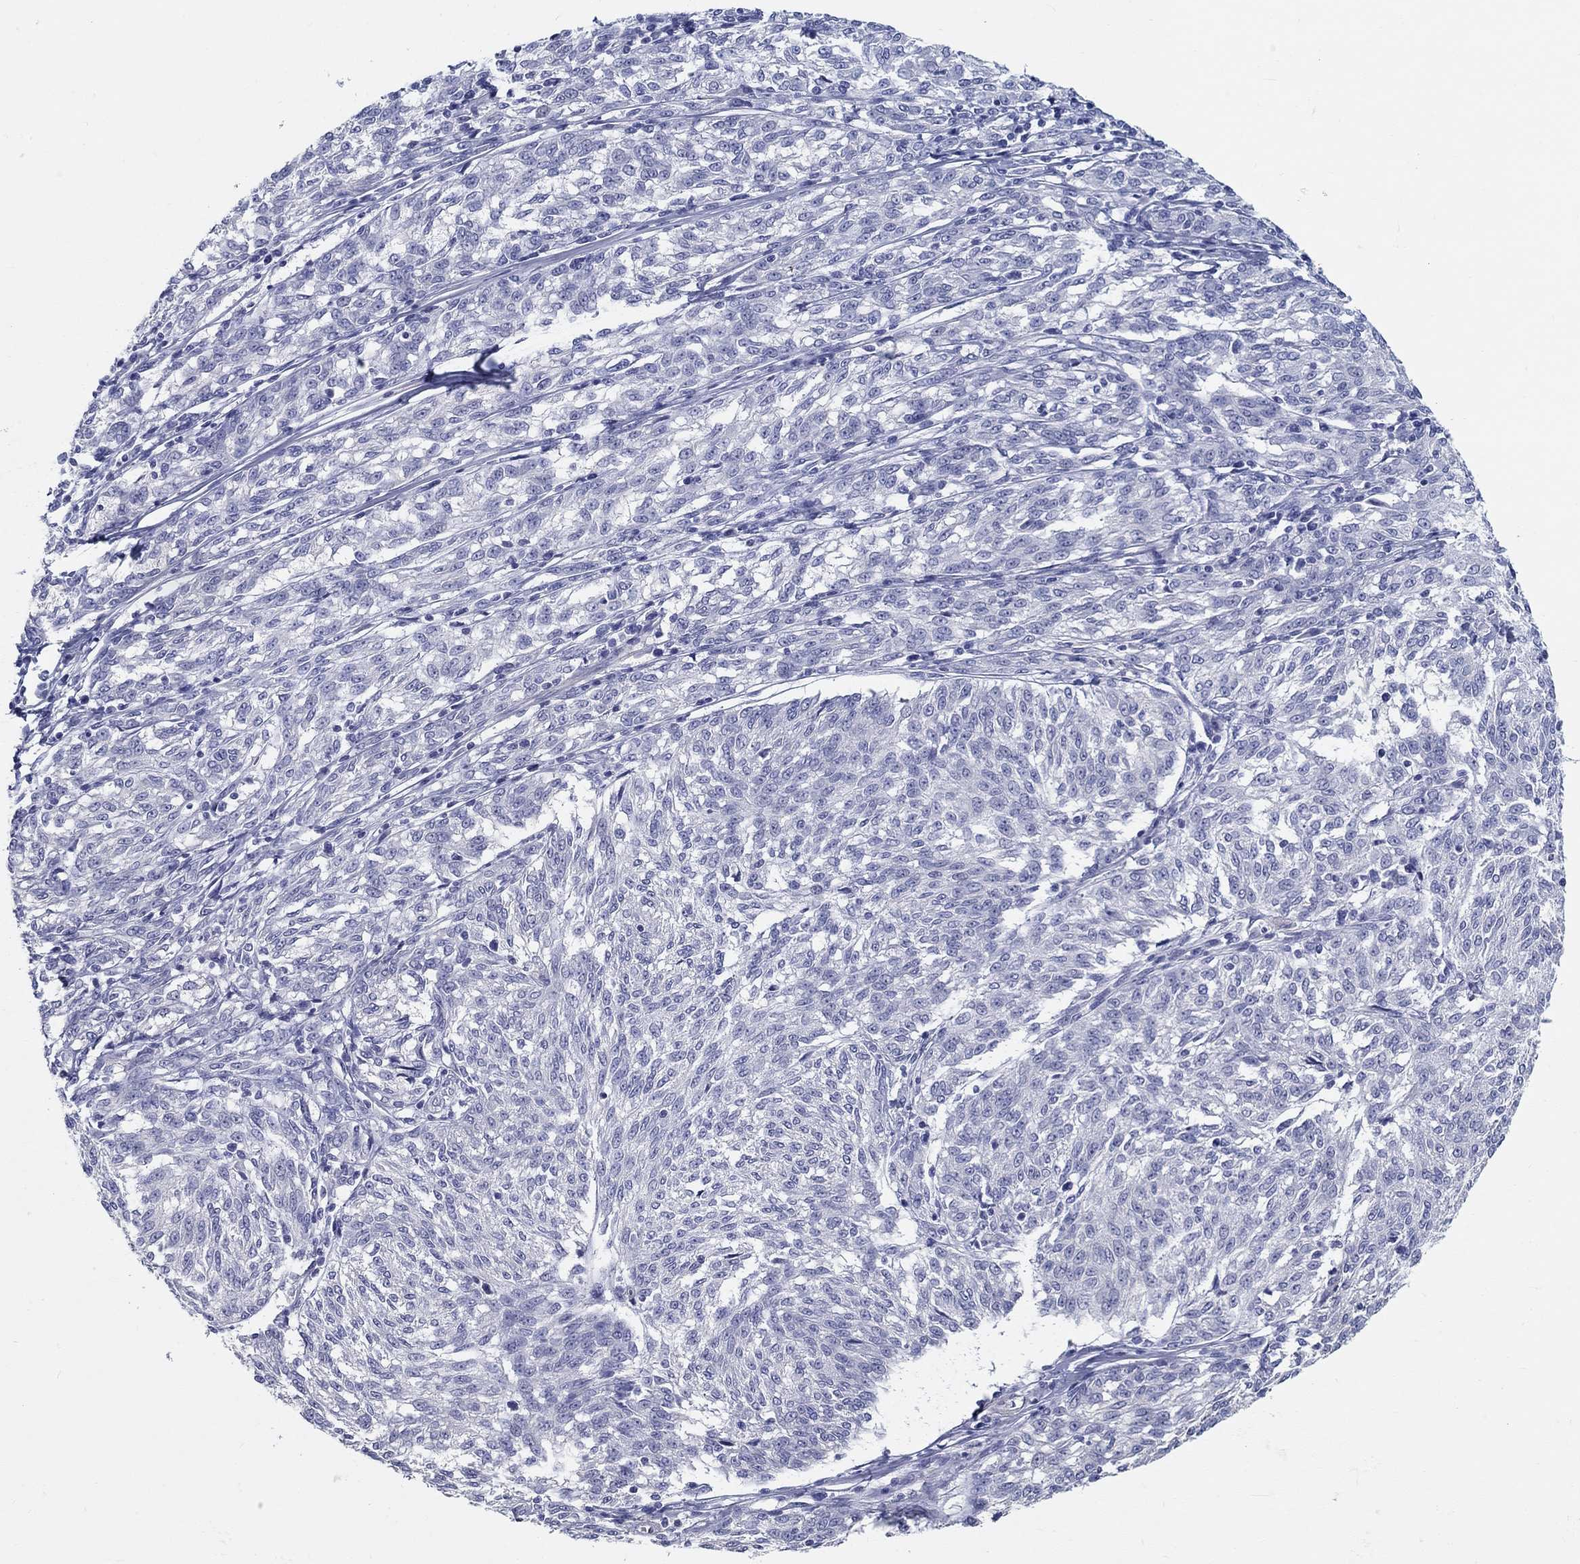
{"staining": {"intensity": "negative", "quantity": "none", "location": "none"}, "tissue": "melanoma", "cell_type": "Tumor cells", "image_type": "cancer", "snomed": [{"axis": "morphology", "description": "Malignant melanoma, NOS"}, {"axis": "topography", "description": "Skin"}], "caption": "There is no significant staining in tumor cells of malignant melanoma.", "gene": "CRYGD", "patient": {"sex": "female", "age": 72}}